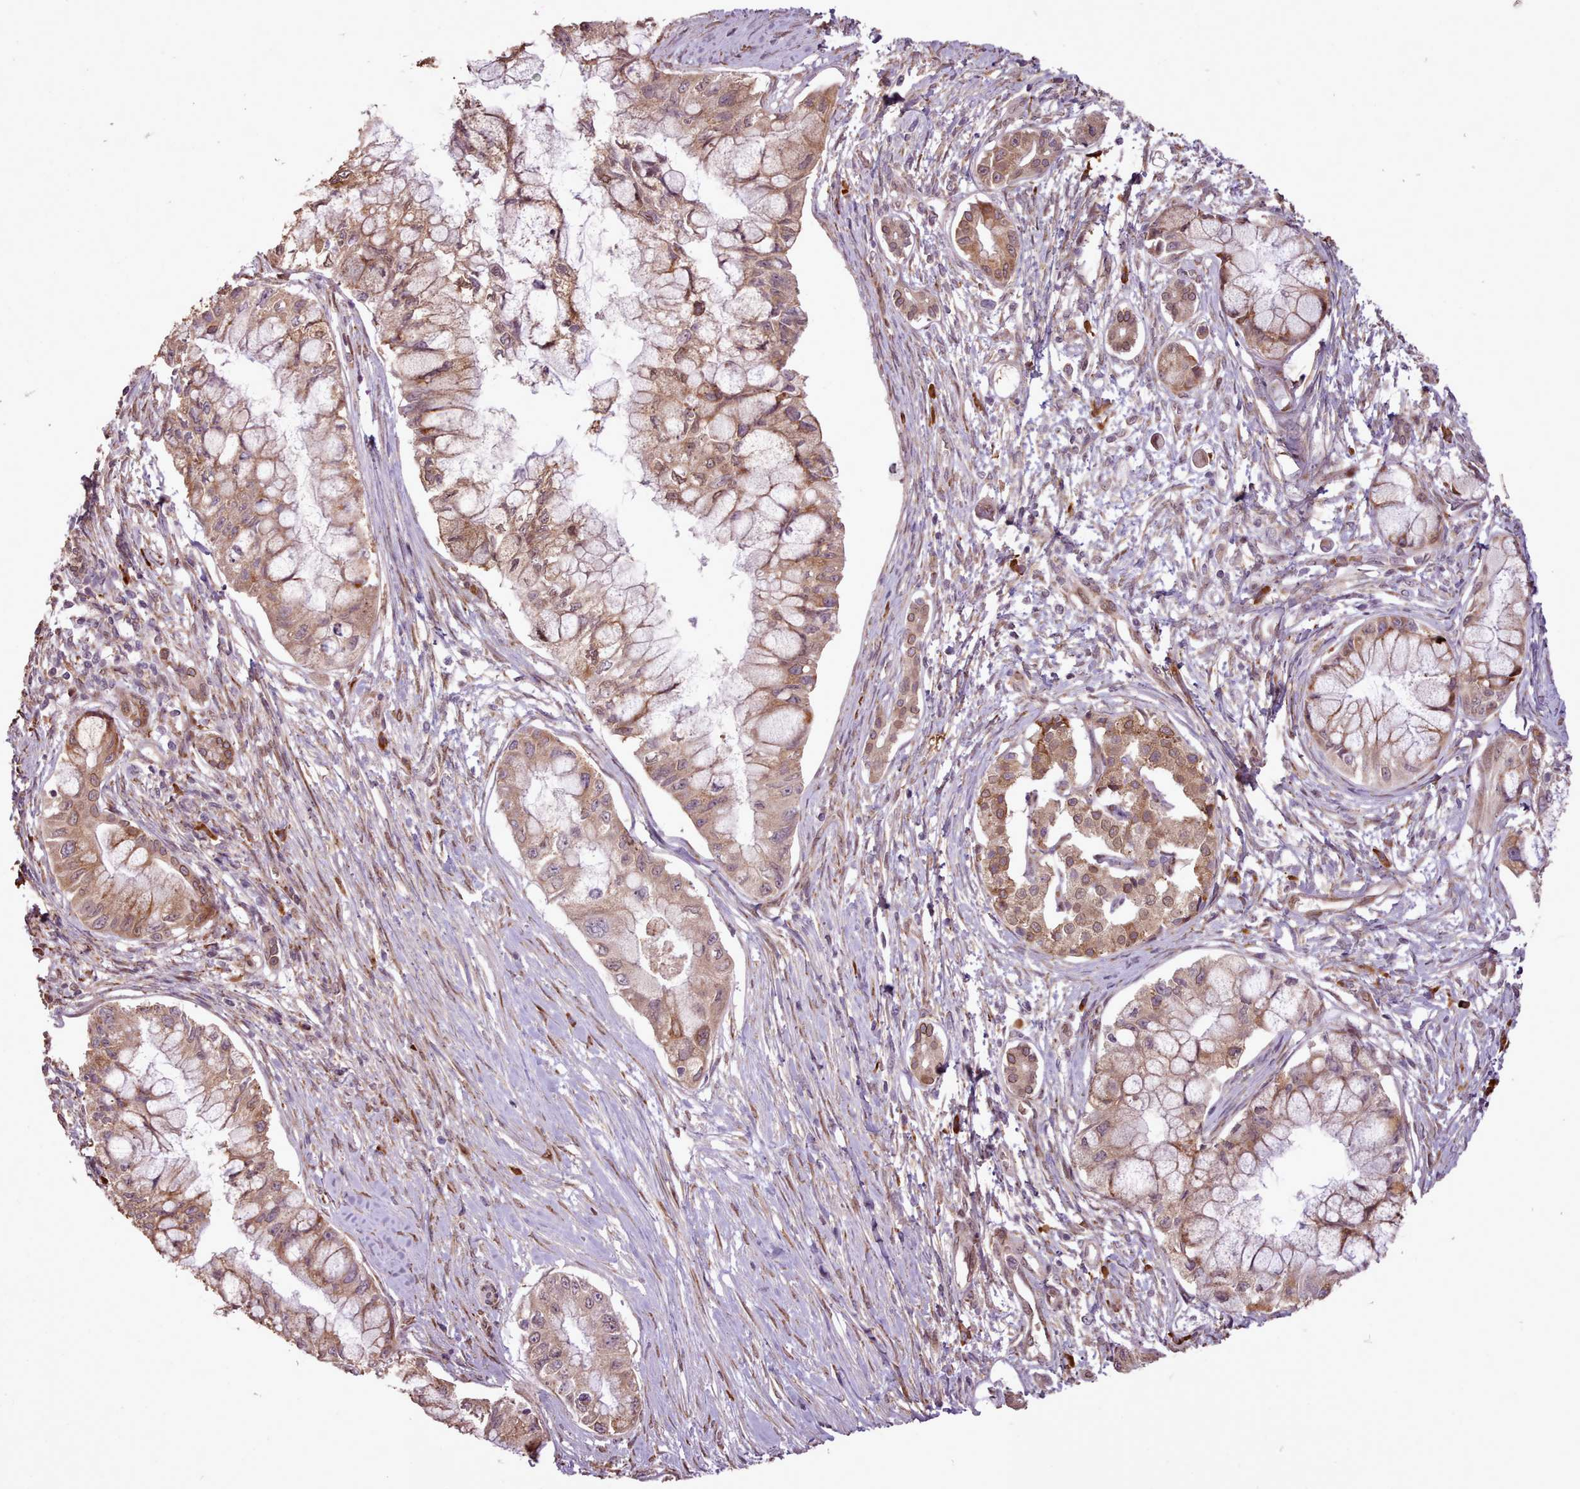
{"staining": {"intensity": "moderate", "quantity": ">75%", "location": "cytoplasmic/membranous,nuclear"}, "tissue": "pancreatic cancer", "cell_type": "Tumor cells", "image_type": "cancer", "snomed": [{"axis": "morphology", "description": "Adenocarcinoma, NOS"}, {"axis": "topography", "description": "Pancreas"}], "caption": "Protein analysis of pancreatic adenocarcinoma tissue reveals moderate cytoplasmic/membranous and nuclear positivity in about >75% of tumor cells. The protein is shown in brown color, while the nuclei are stained blue.", "gene": "CABP1", "patient": {"sex": "male", "age": 48}}